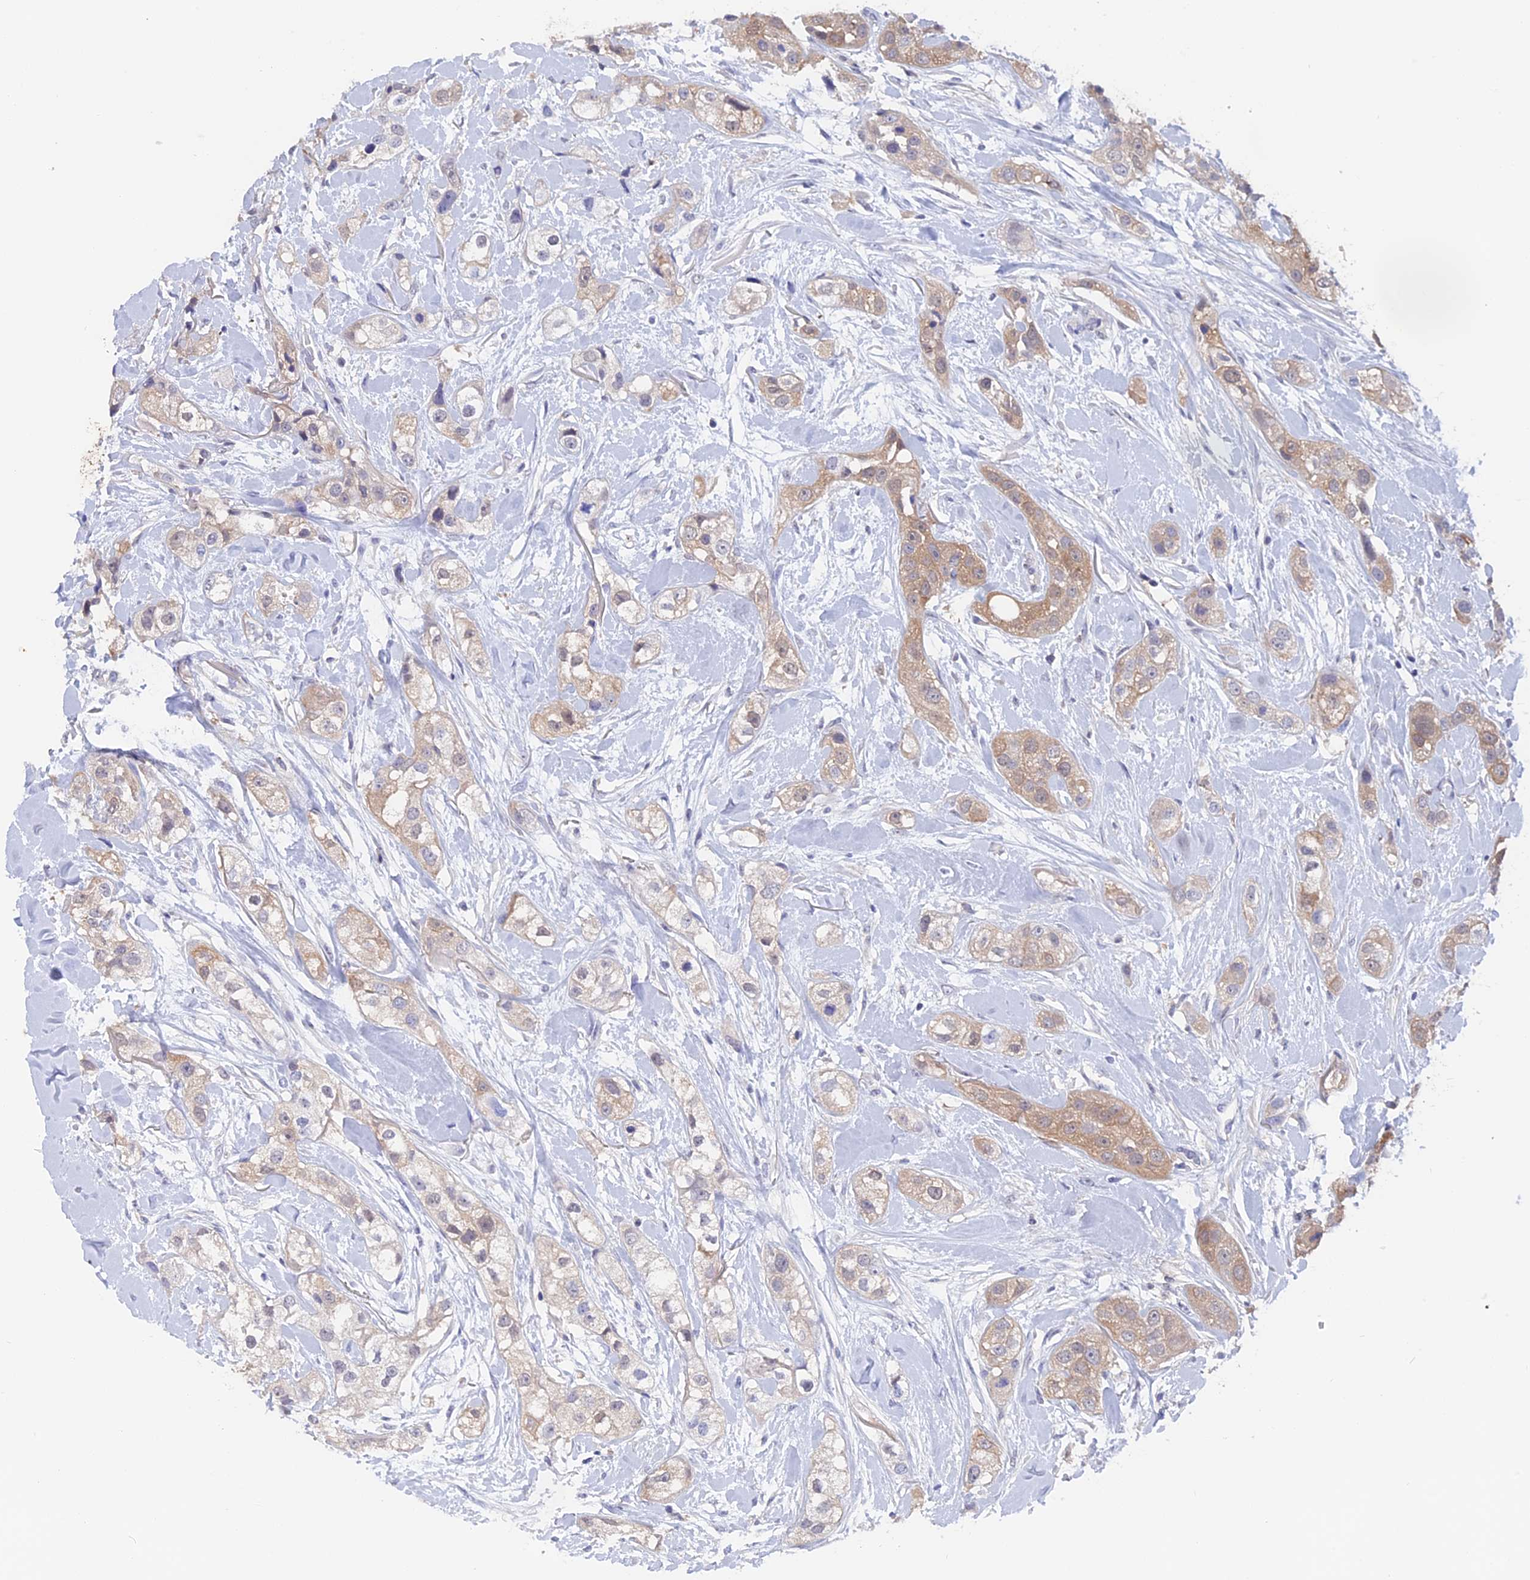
{"staining": {"intensity": "weak", "quantity": "25%-75%", "location": "cytoplasmic/membranous"}, "tissue": "head and neck cancer", "cell_type": "Tumor cells", "image_type": "cancer", "snomed": [{"axis": "morphology", "description": "Normal tissue, NOS"}, {"axis": "morphology", "description": "Squamous cell carcinoma, NOS"}, {"axis": "topography", "description": "Skeletal muscle"}, {"axis": "topography", "description": "Head-Neck"}], "caption": "Tumor cells exhibit weak cytoplasmic/membranous staining in about 25%-75% of cells in head and neck cancer (squamous cell carcinoma). (Brightfield microscopy of DAB IHC at high magnification).", "gene": "STUB1", "patient": {"sex": "male", "age": 51}}